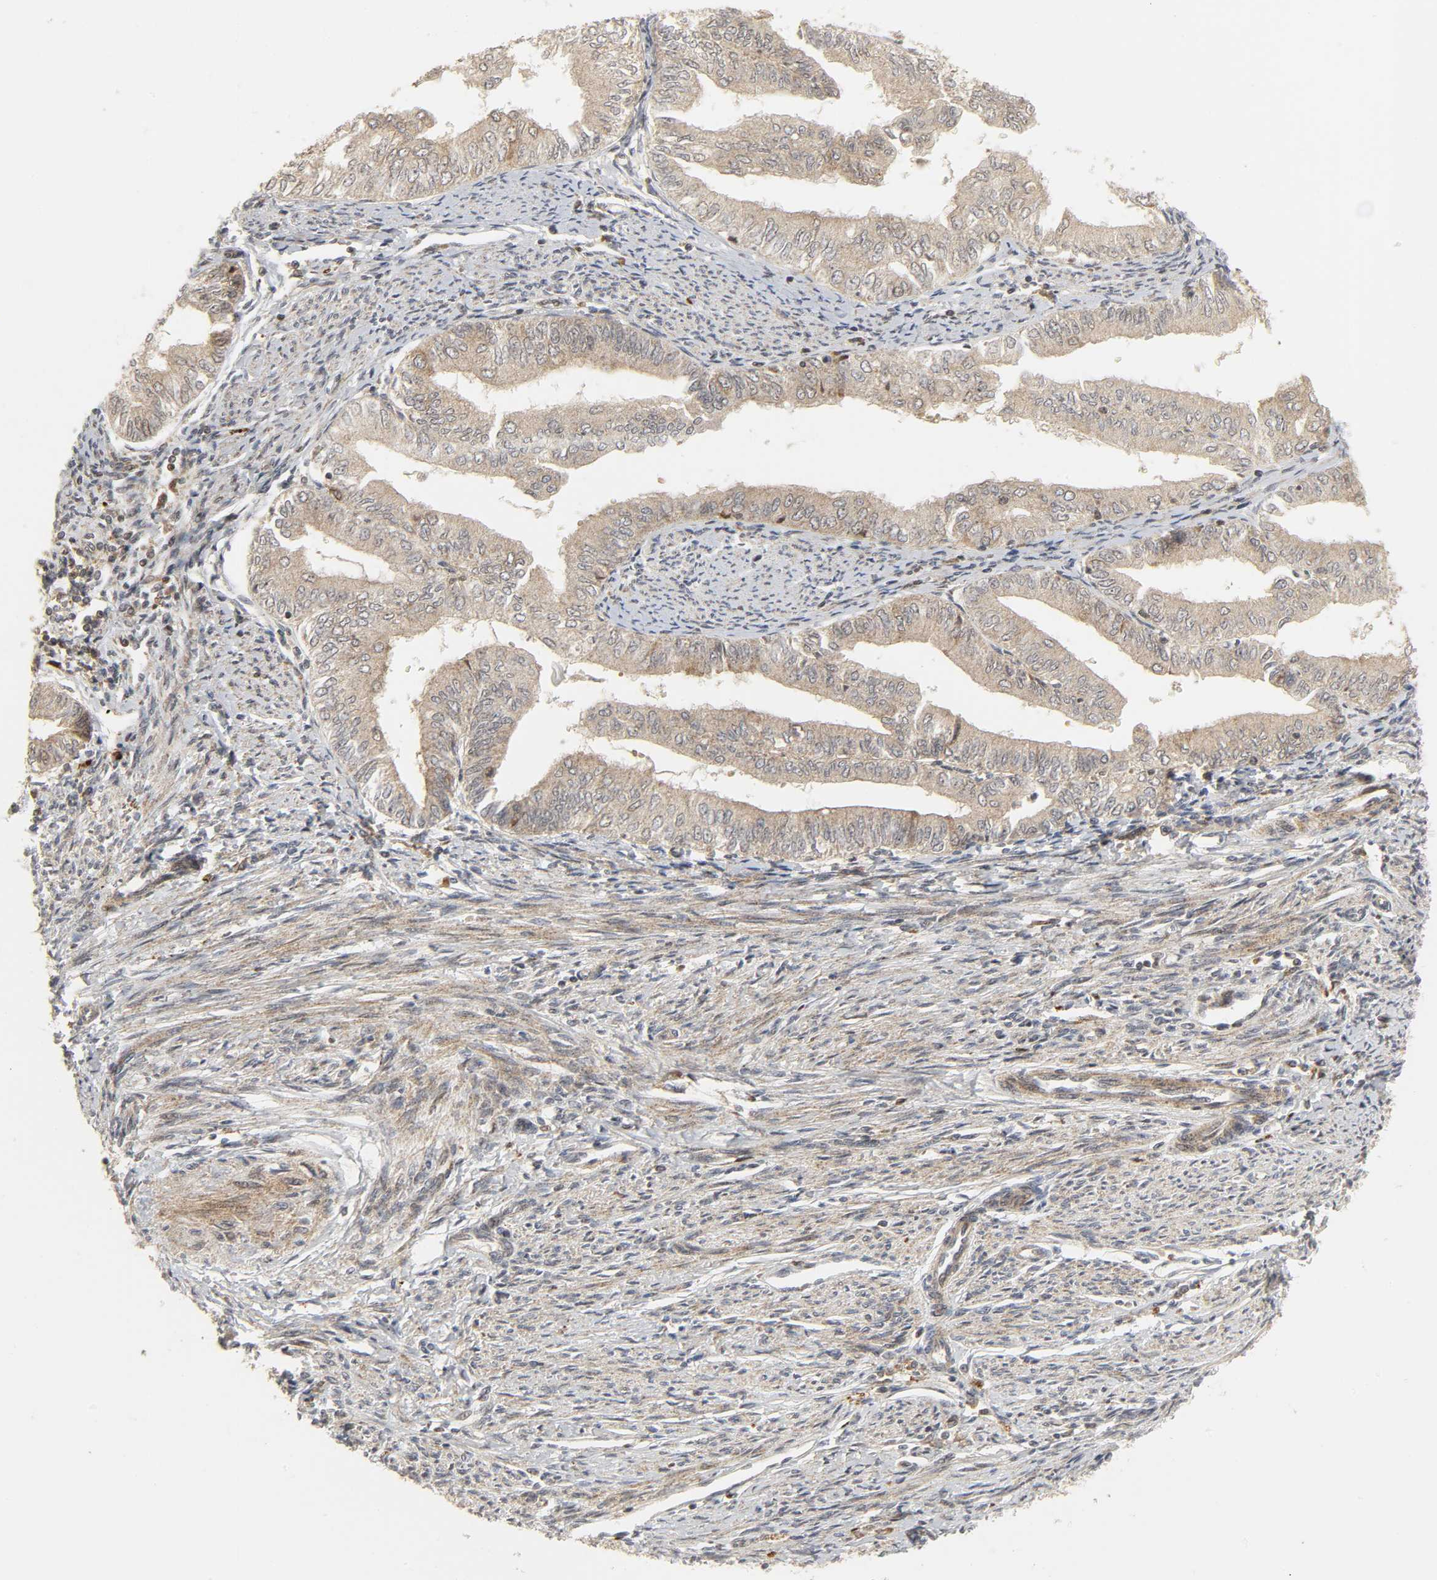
{"staining": {"intensity": "moderate", "quantity": ">75%", "location": "cytoplasmic/membranous"}, "tissue": "endometrial cancer", "cell_type": "Tumor cells", "image_type": "cancer", "snomed": [{"axis": "morphology", "description": "Adenocarcinoma, NOS"}, {"axis": "topography", "description": "Endometrium"}], "caption": "Immunohistochemistry of endometrial cancer demonstrates medium levels of moderate cytoplasmic/membranous staining in approximately >75% of tumor cells.", "gene": "CHUK", "patient": {"sex": "female", "age": 66}}